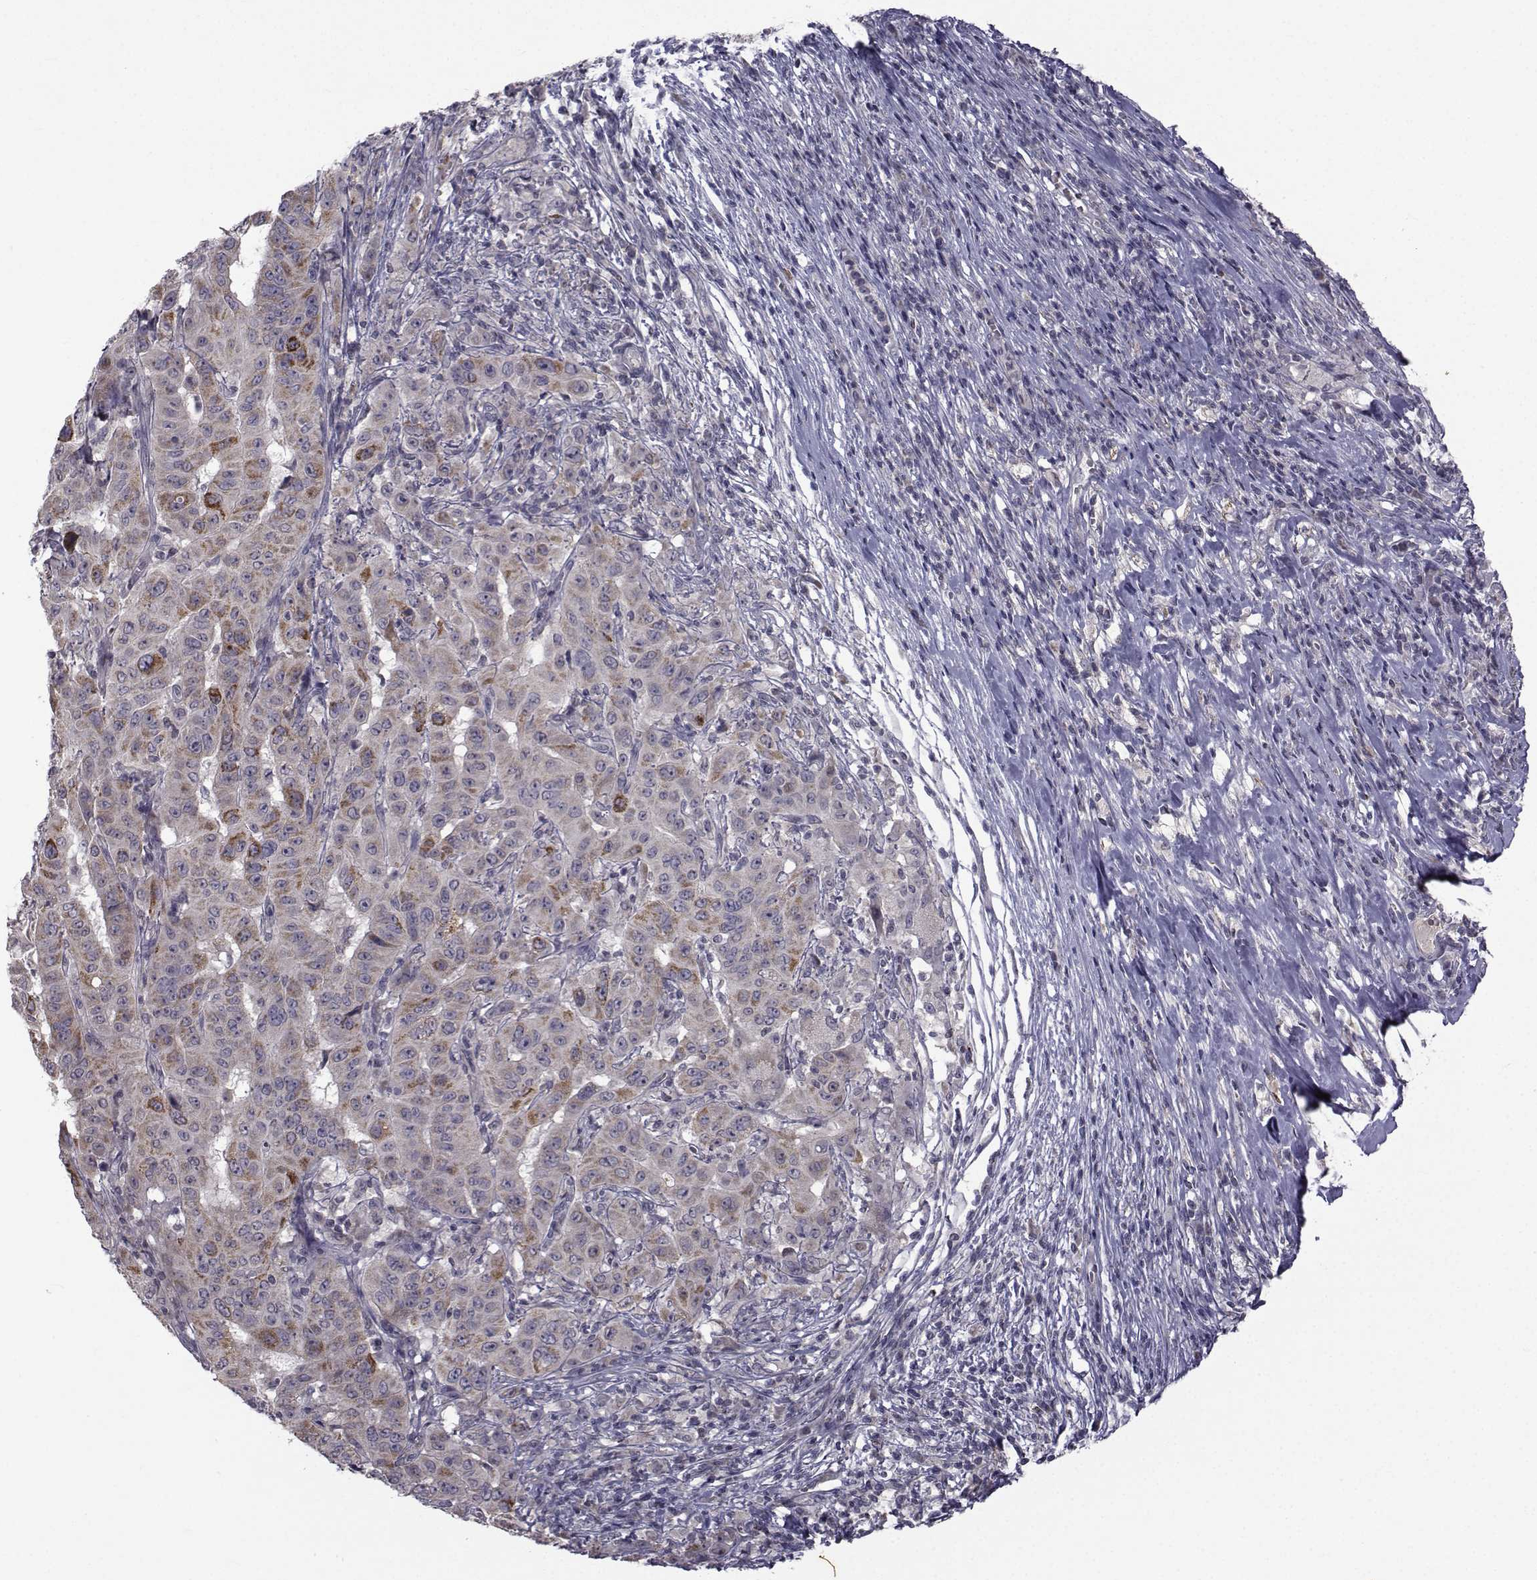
{"staining": {"intensity": "strong", "quantity": "<25%", "location": "cytoplasmic/membranous"}, "tissue": "pancreatic cancer", "cell_type": "Tumor cells", "image_type": "cancer", "snomed": [{"axis": "morphology", "description": "Adenocarcinoma, NOS"}, {"axis": "topography", "description": "Pancreas"}], "caption": "Brown immunohistochemical staining in pancreatic adenocarcinoma reveals strong cytoplasmic/membranous expression in approximately <25% of tumor cells. The protein is stained brown, and the nuclei are stained in blue (DAB IHC with brightfield microscopy, high magnification).", "gene": "FDXR", "patient": {"sex": "male", "age": 63}}